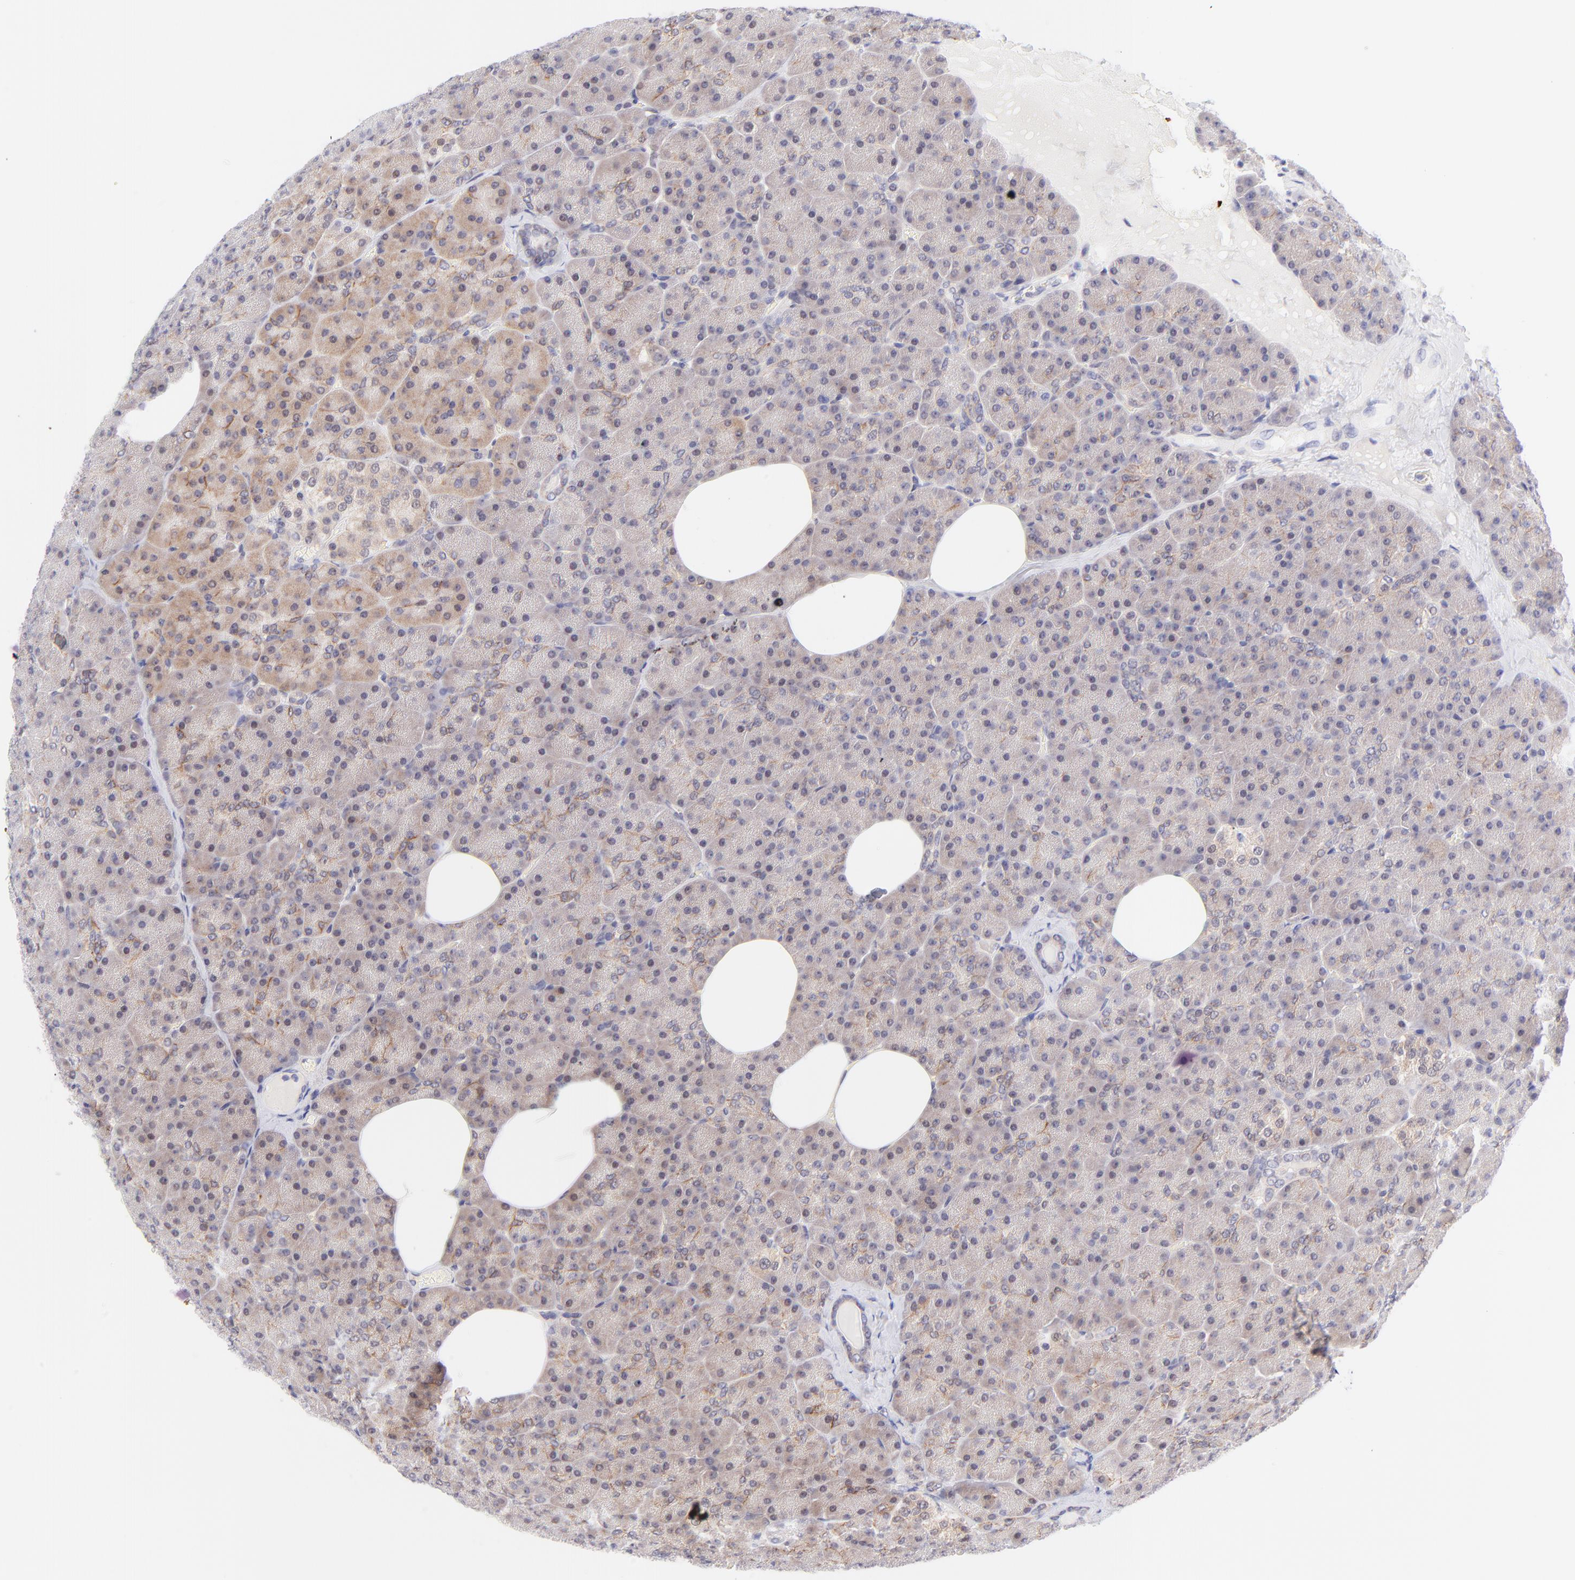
{"staining": {"intensity": "weak", "quantity": ">75%", "location": "cytoplasmic/membranous"}, "tissue": "pancreas", "cell_type": "Exocrine glandular cells", "image_type": "normal", "snomed": [{"axis": "morphology", "description": "Normal tissue, NOS"}, {"axis": "topography", "description": "Pancreas"}], "caption": "The immunohistochemical stain labels weak cytoplasmic/membranous expression in exocrine glandular cells of unremarkable pancreas.", "gene": "PBDC1", "patient": {"sex": "female", "age": 35}}